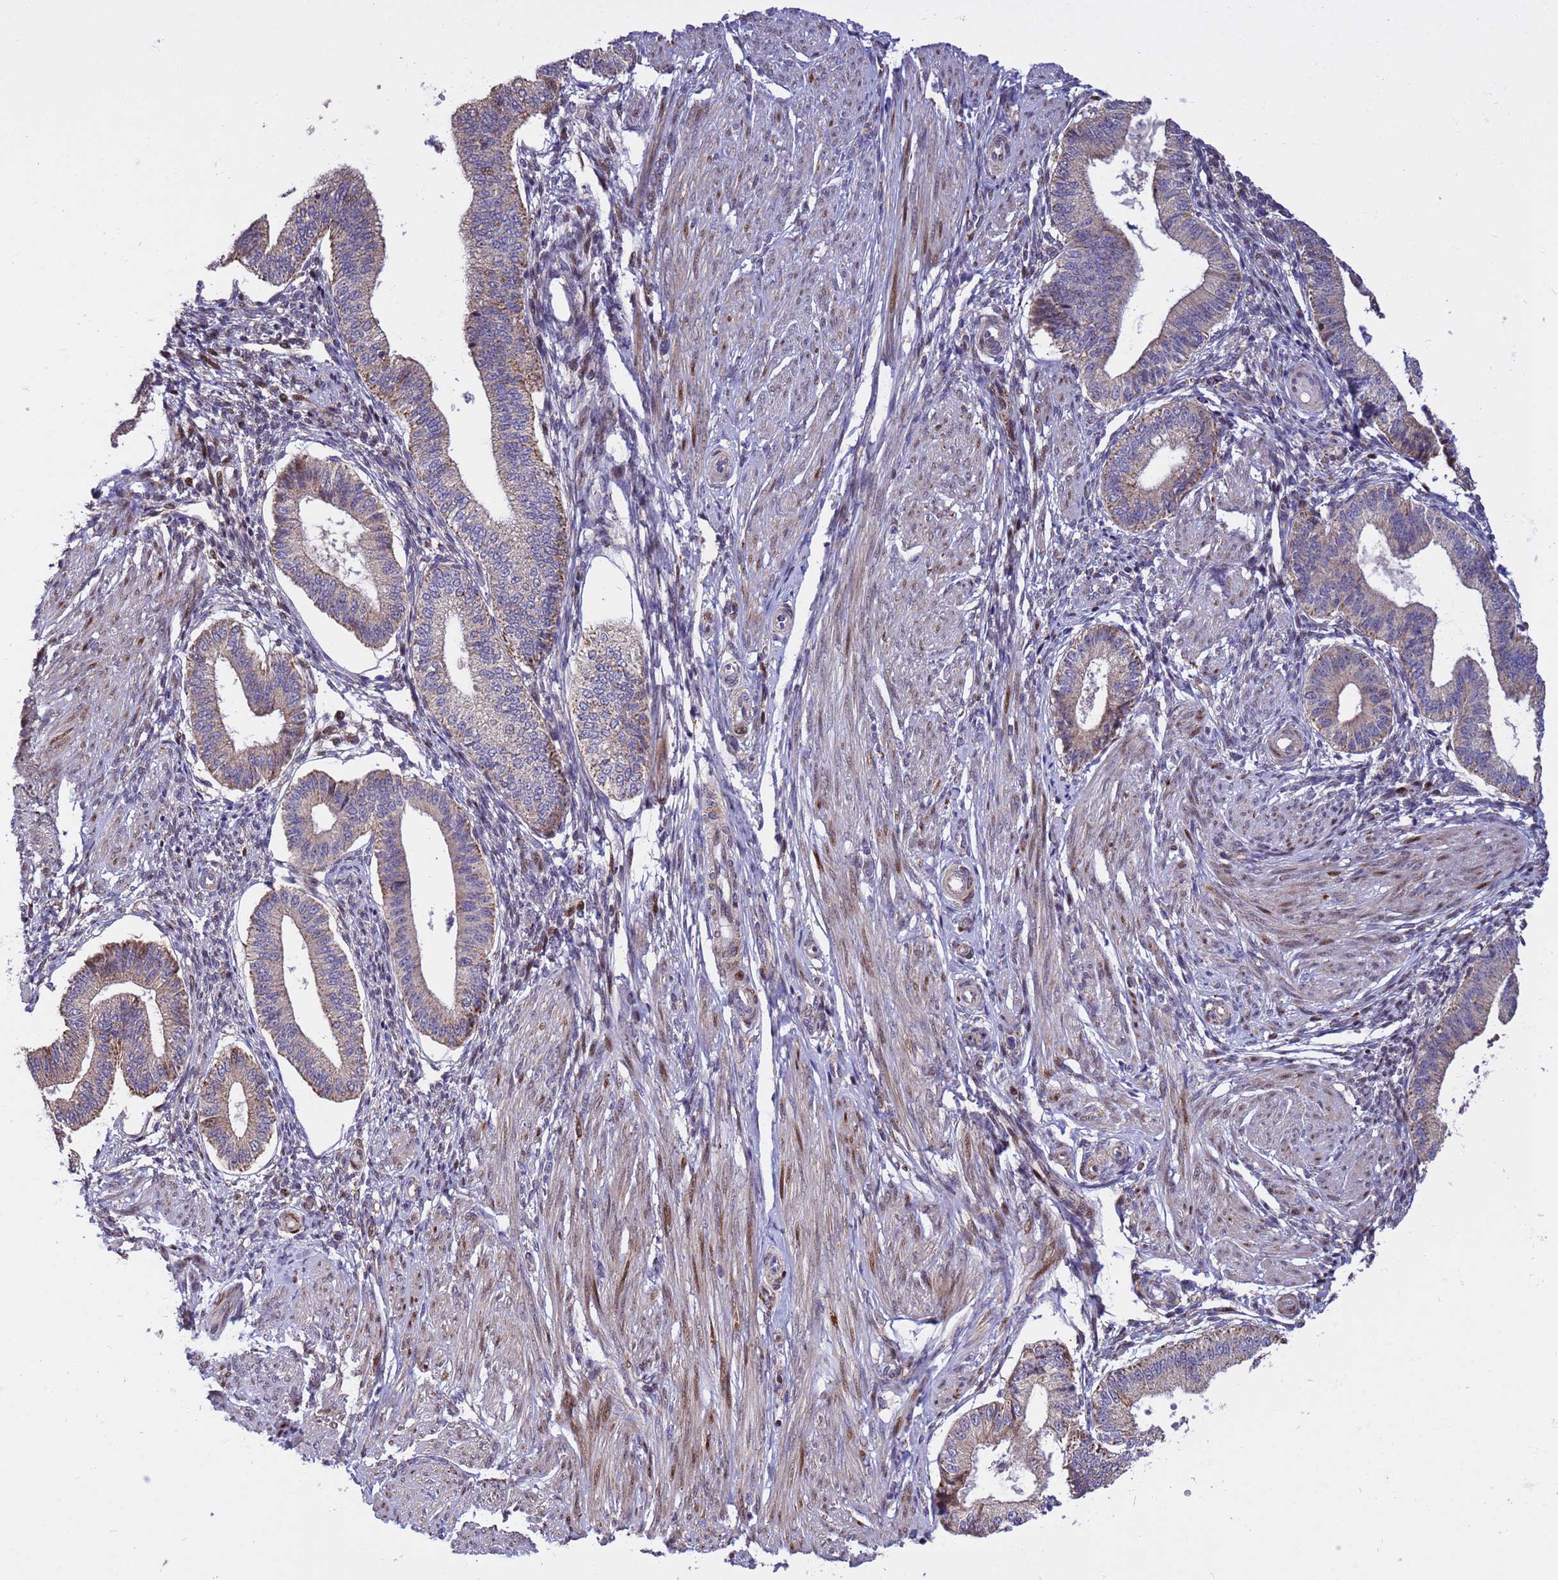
{"staining": {"intensity": "negative", "quantity": "none", "location": "none"}, "tissue": "endometrium", "cell_type": "Cells in endometrial stroma", "image_type": "normal", "snomed": [{"axis": "morphology", "description": "Normal tissue, NOS"}, {"axis": "topography", "description": "Endometrium"}], "caption": "There is no significant expression in cells in endometrial stroma of endometrium. The staining is performed using DAB brown chromogen with nuclei counter-stained in using hematoxylin.", "gene": "TUBGCP3", "patient": {"sex": "female", "age": 39}}